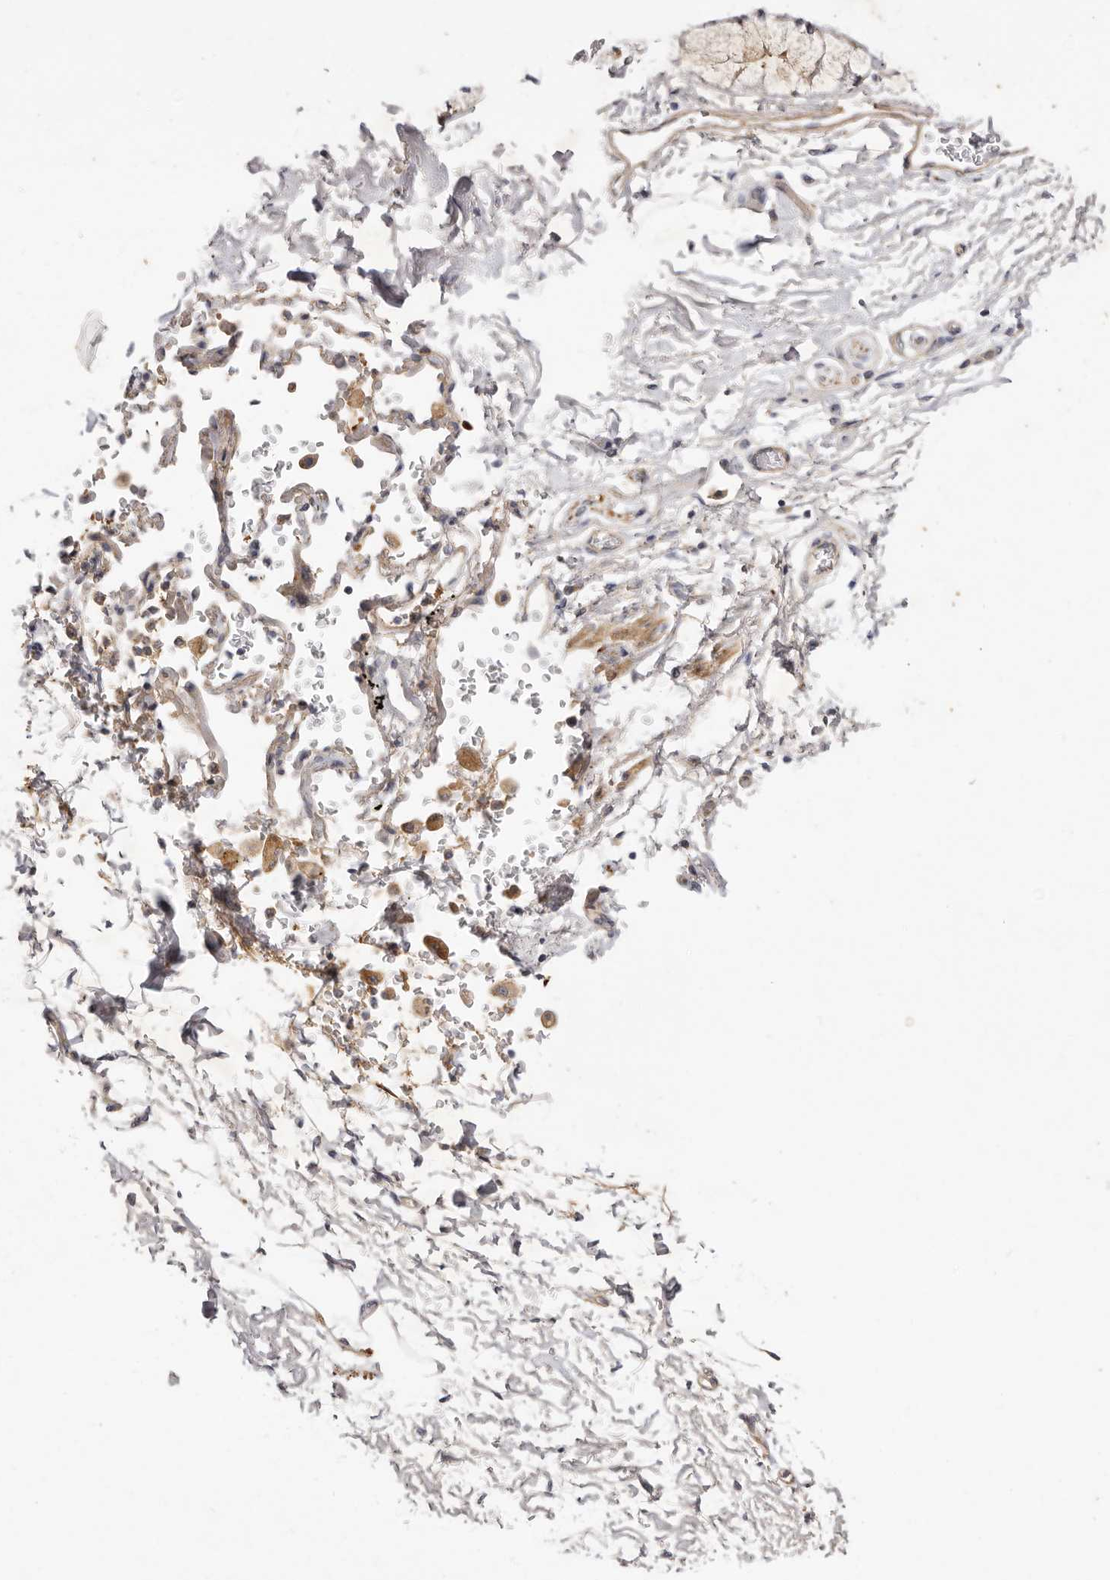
{"staining": {"intensity": "moderate", "quantity": "<25%", "location": "cytoplasmic/membranous"}, "tissue": "bronchus", "cell_type": "Respiratory epithelial cells", "image_type": "normal", "snomed": [{"axis": "morphology", "description": "Normal tissue, NOS"}, {"axis": "morphology", "description": "Inflammation, NOS"}, {"axis": "topography", "description": "Cartilage tissue"}, {"axis": "topography", "description": "Bronchus"}, {"axis": "topography", "description": "Lung"}], "caption": "Respiratory epithelial cells demonstrate low levels of moderate cytoplasmic/membranous positivity in about <25% of cells in normal bronchus.", "gene": "ADAMTS9", "patient": {"sex": "female", "age": 64}}